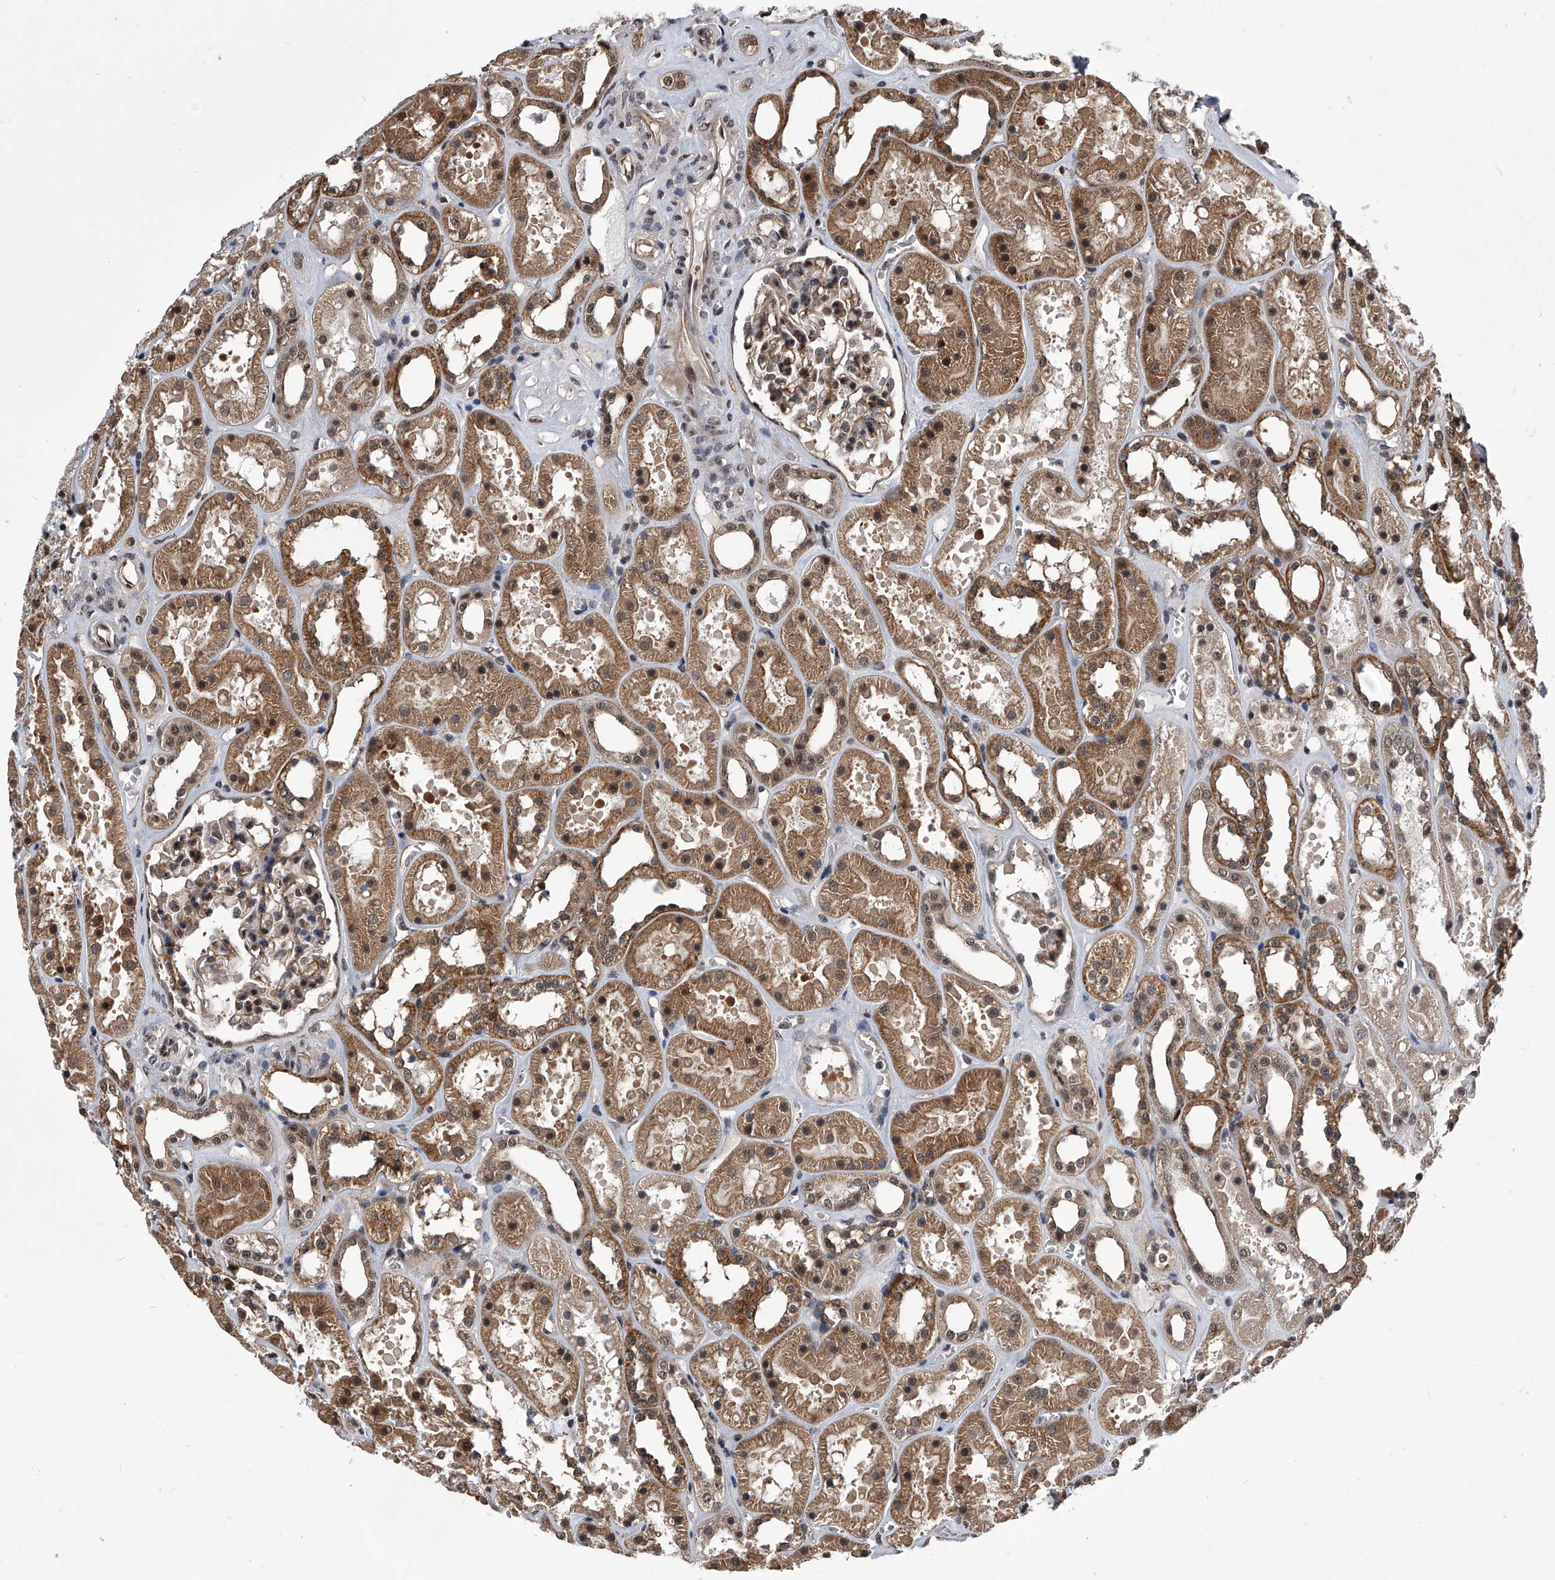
{"staining": {"intensity": "moderate", "quantity": ">75%", "location": "cytoplasmic/membranous,nuclear"}, "tissue": "kidney", "cell_type": "Cells in glomeruli", "image_type": "normal", "snomed": [{"axis": "morphology", "description": "Normal tissue, NOS"}, {"axis": "topography", "description": "Kidney"}], "caption": "Protein staining demonstrates moderate cytoplasmic/membranous,nuclear staining in approximately >75% of cells in glomeruli in benign kidney.", "gene": "ZNF76", "patient": {"sex": "female", "age": 41}}